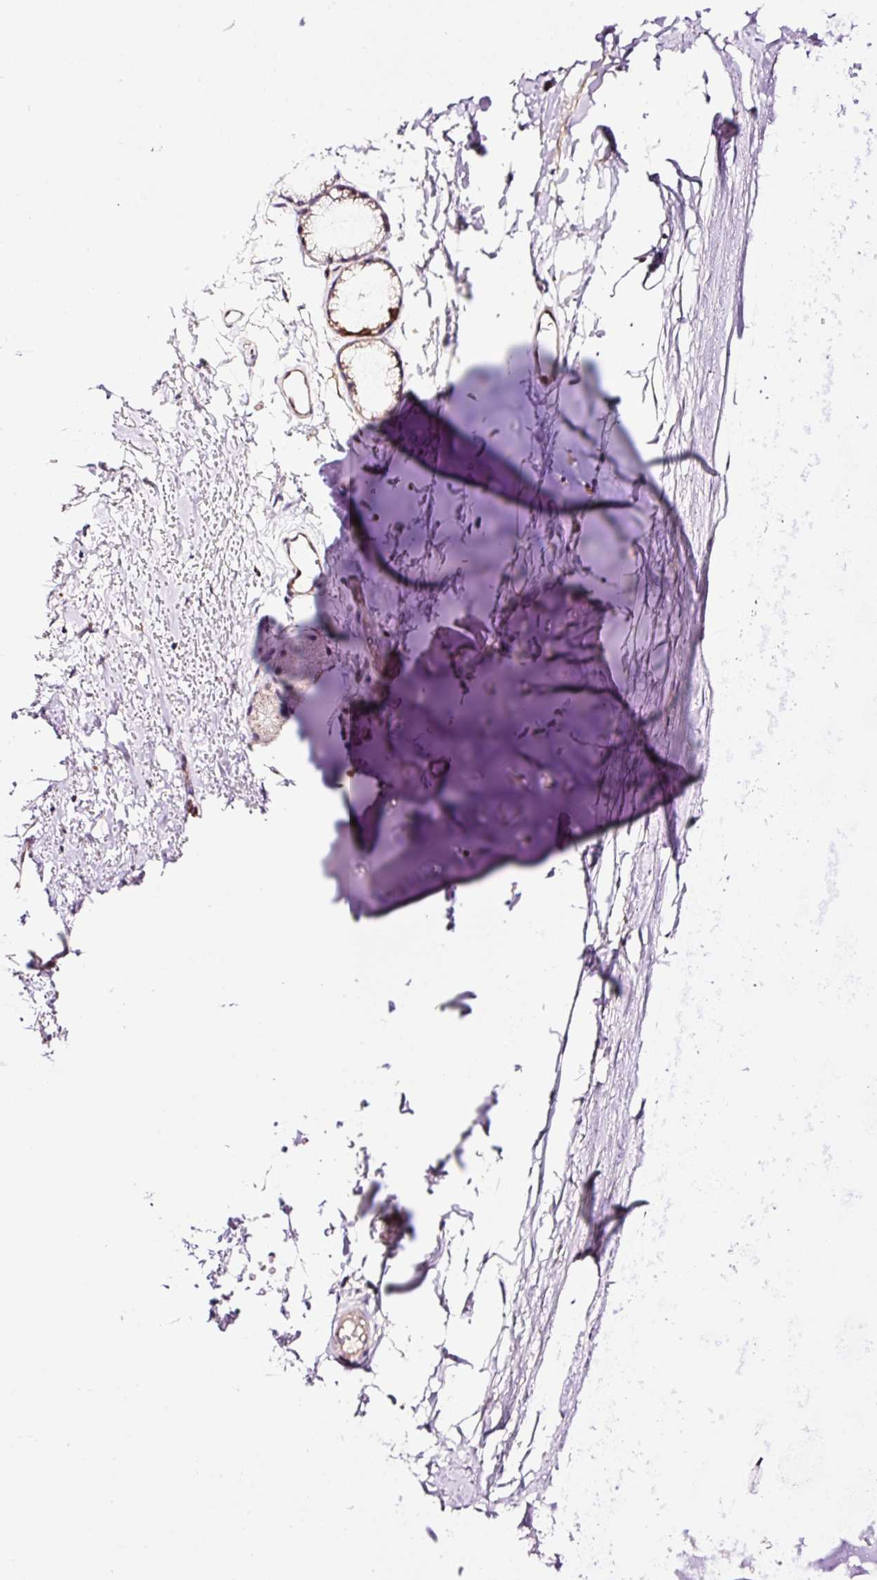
{"staining": {"intensity": "negative", "quantity": "none", "location": "none"}, "tissue": "adipose tissue", "cell_type": "Adipocytes", "image_type": "normal", "snomed": [{"axis": "morphology", "description": "Normal tissue, NOS"}, {"axis": "topography", "description": "Cartilage tissue"}, {"axis": "topography", "description": "Nasopharynx"}], "caption": "Adipose tissue stained for a protein using immunohistochemistry (IHC) reveals no staining adipocytes.", "gene": "BOLA3", "patient": {"sex": "male", "age": 56}}